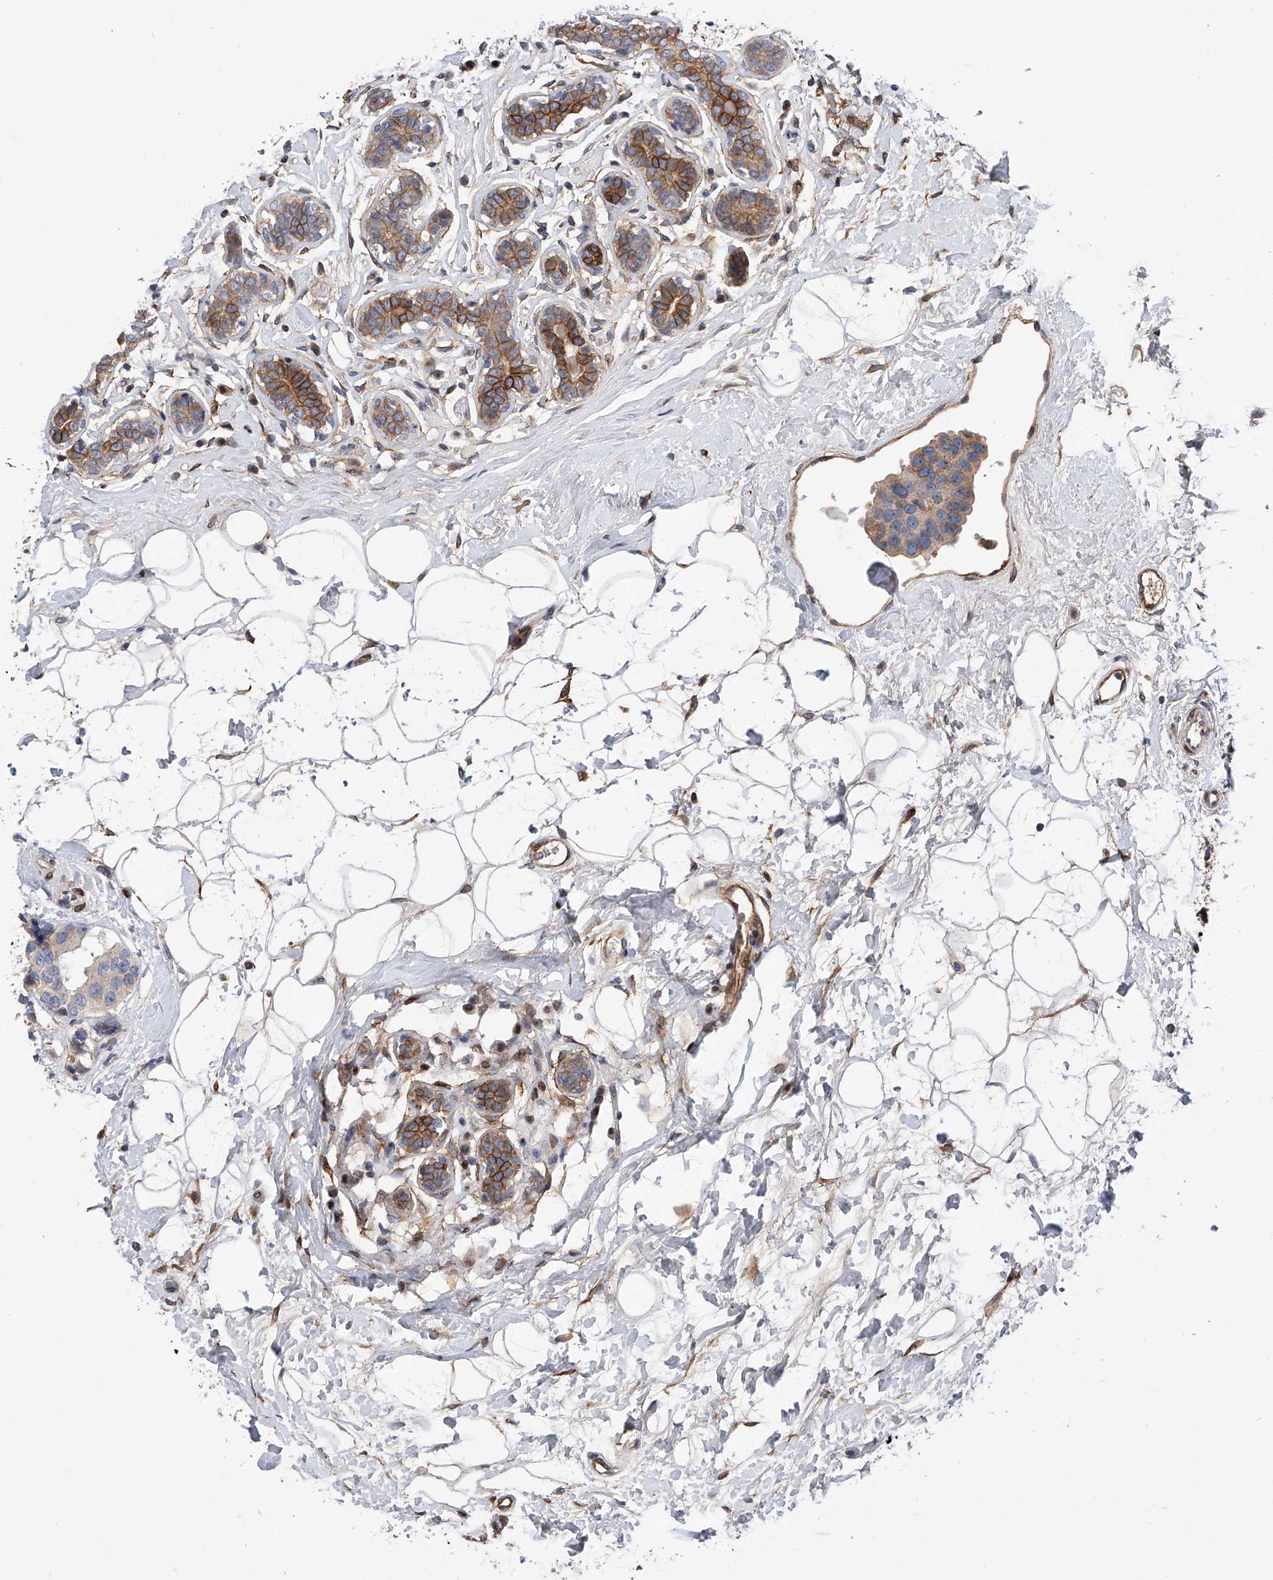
{"staining": {"intensity": "weak", "quantity": ">75%", "location": "cytoplasmic/membranous"}, "tissue": "breast cancer", "cell_type": "Tumor cells", "image_type": "cancer", "snomed": [{"axis": "morphology", "description": "Normal tissue, NOS"}, {"axis": "morphology", "description": "Duct carcinoma"}, {"axis": "topography", "description": "Breast"}], "caption": "Tumor cells display low levels of weak cytoplasmic/membranous staining in about >75% of cells in breast cancer (intraductal carcinoma).", "gene": "CDH12", "patient": {"sex": "female", "age": 39}}